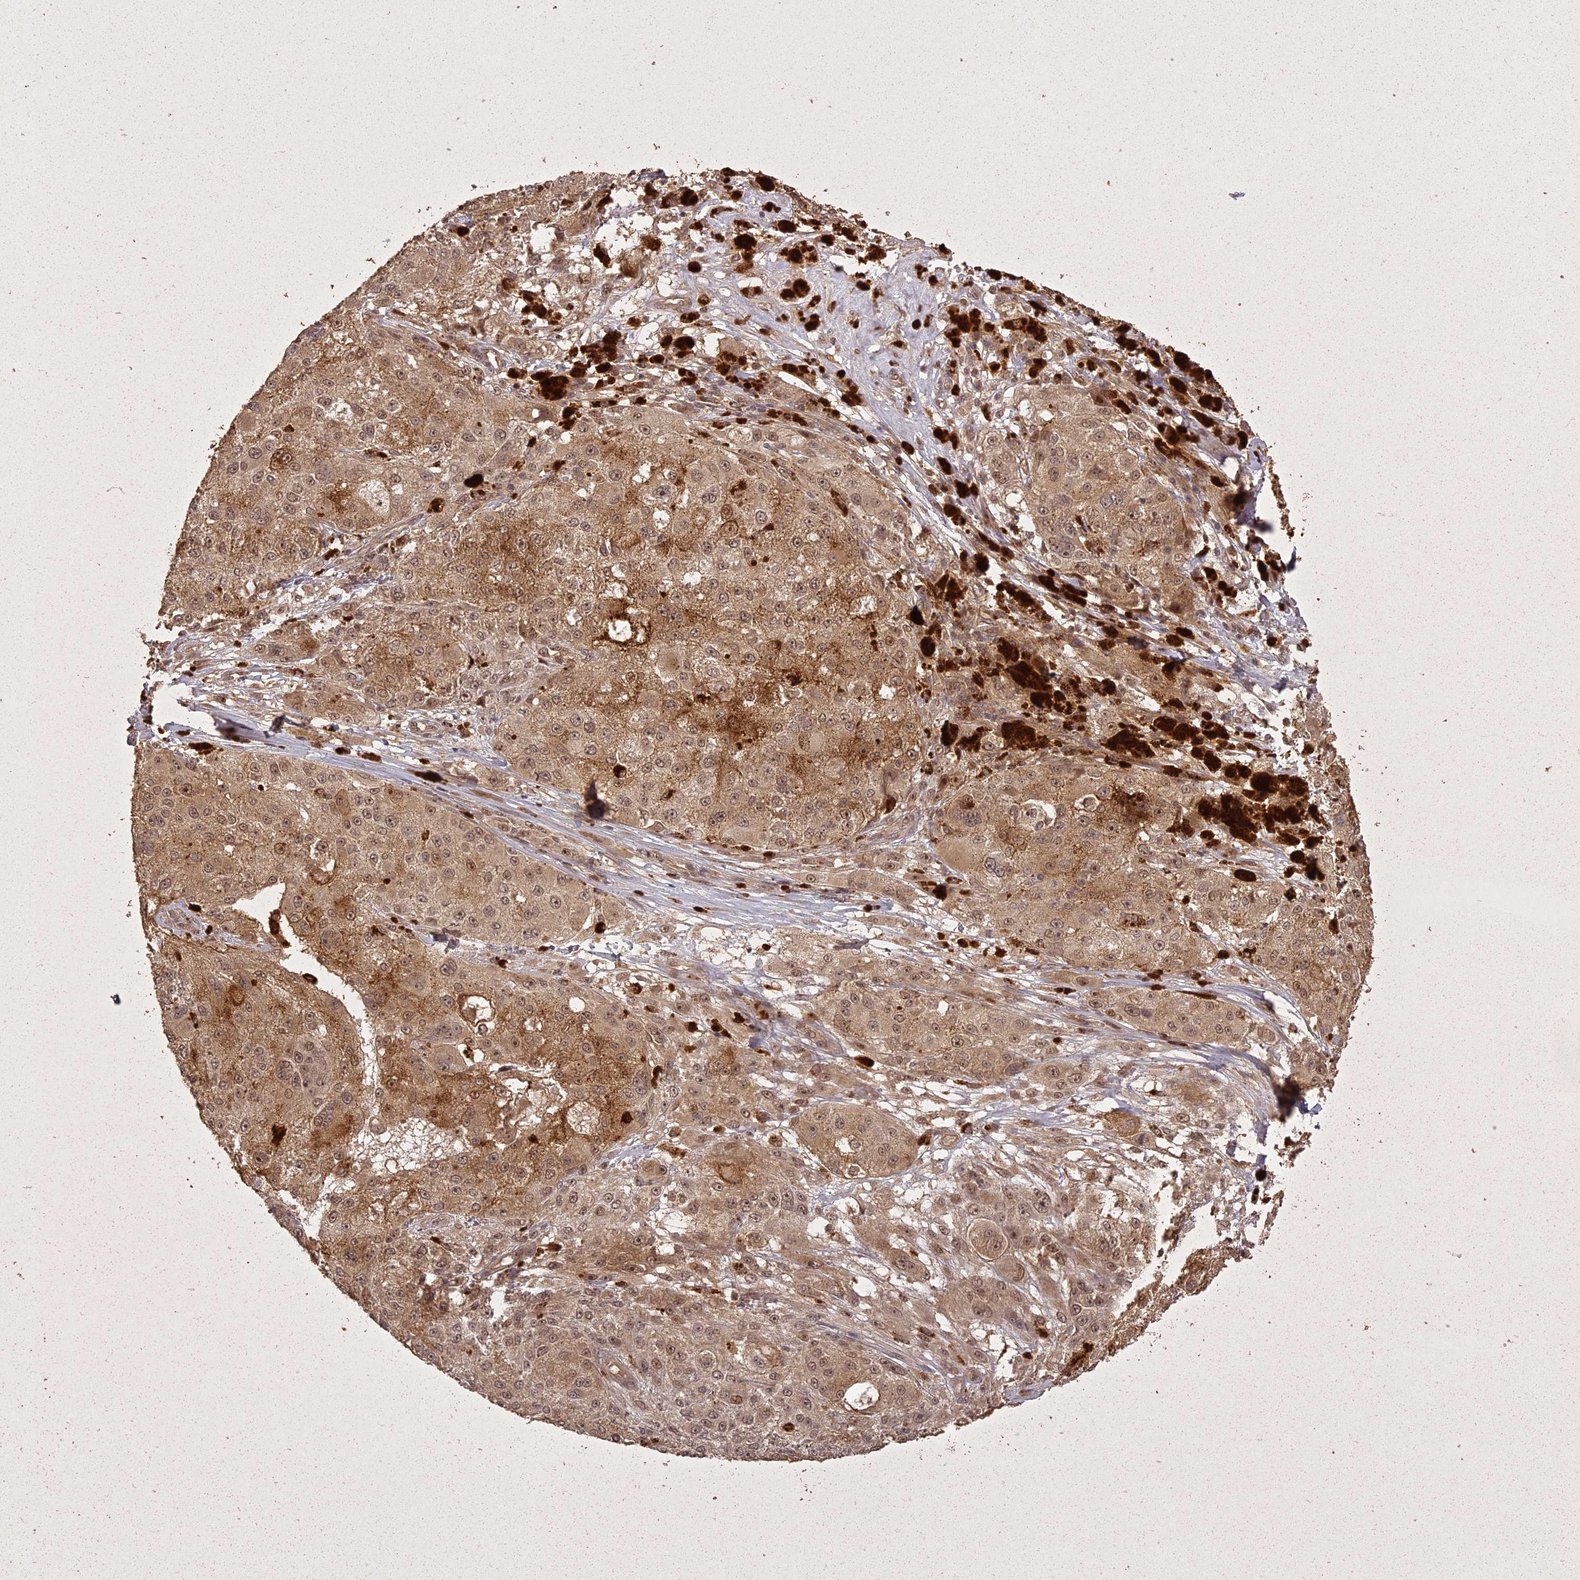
{"staining": {"intensity": "moderate", "quantity": ">75%", "location": "nuclear"}, "tissue": "melanoma", "cell_type": "Tumor cells", "image_type": "cancer", "snomed": [{"axis": "morphology", "description": "Necrosis, NOS"}, {"axis": "morphology", "description": "Malignant melanoma, NOS"}, {"axis": "topography", "description": "Skin"}], "caption": "Immunohistochemical staining of human malignant melanoma exhibits medium levels of moderate nuclear protein staining in approximately >75% of tumor cells.", "gene": "LIN37", "patient": {"sex": "female", "age": 87}}